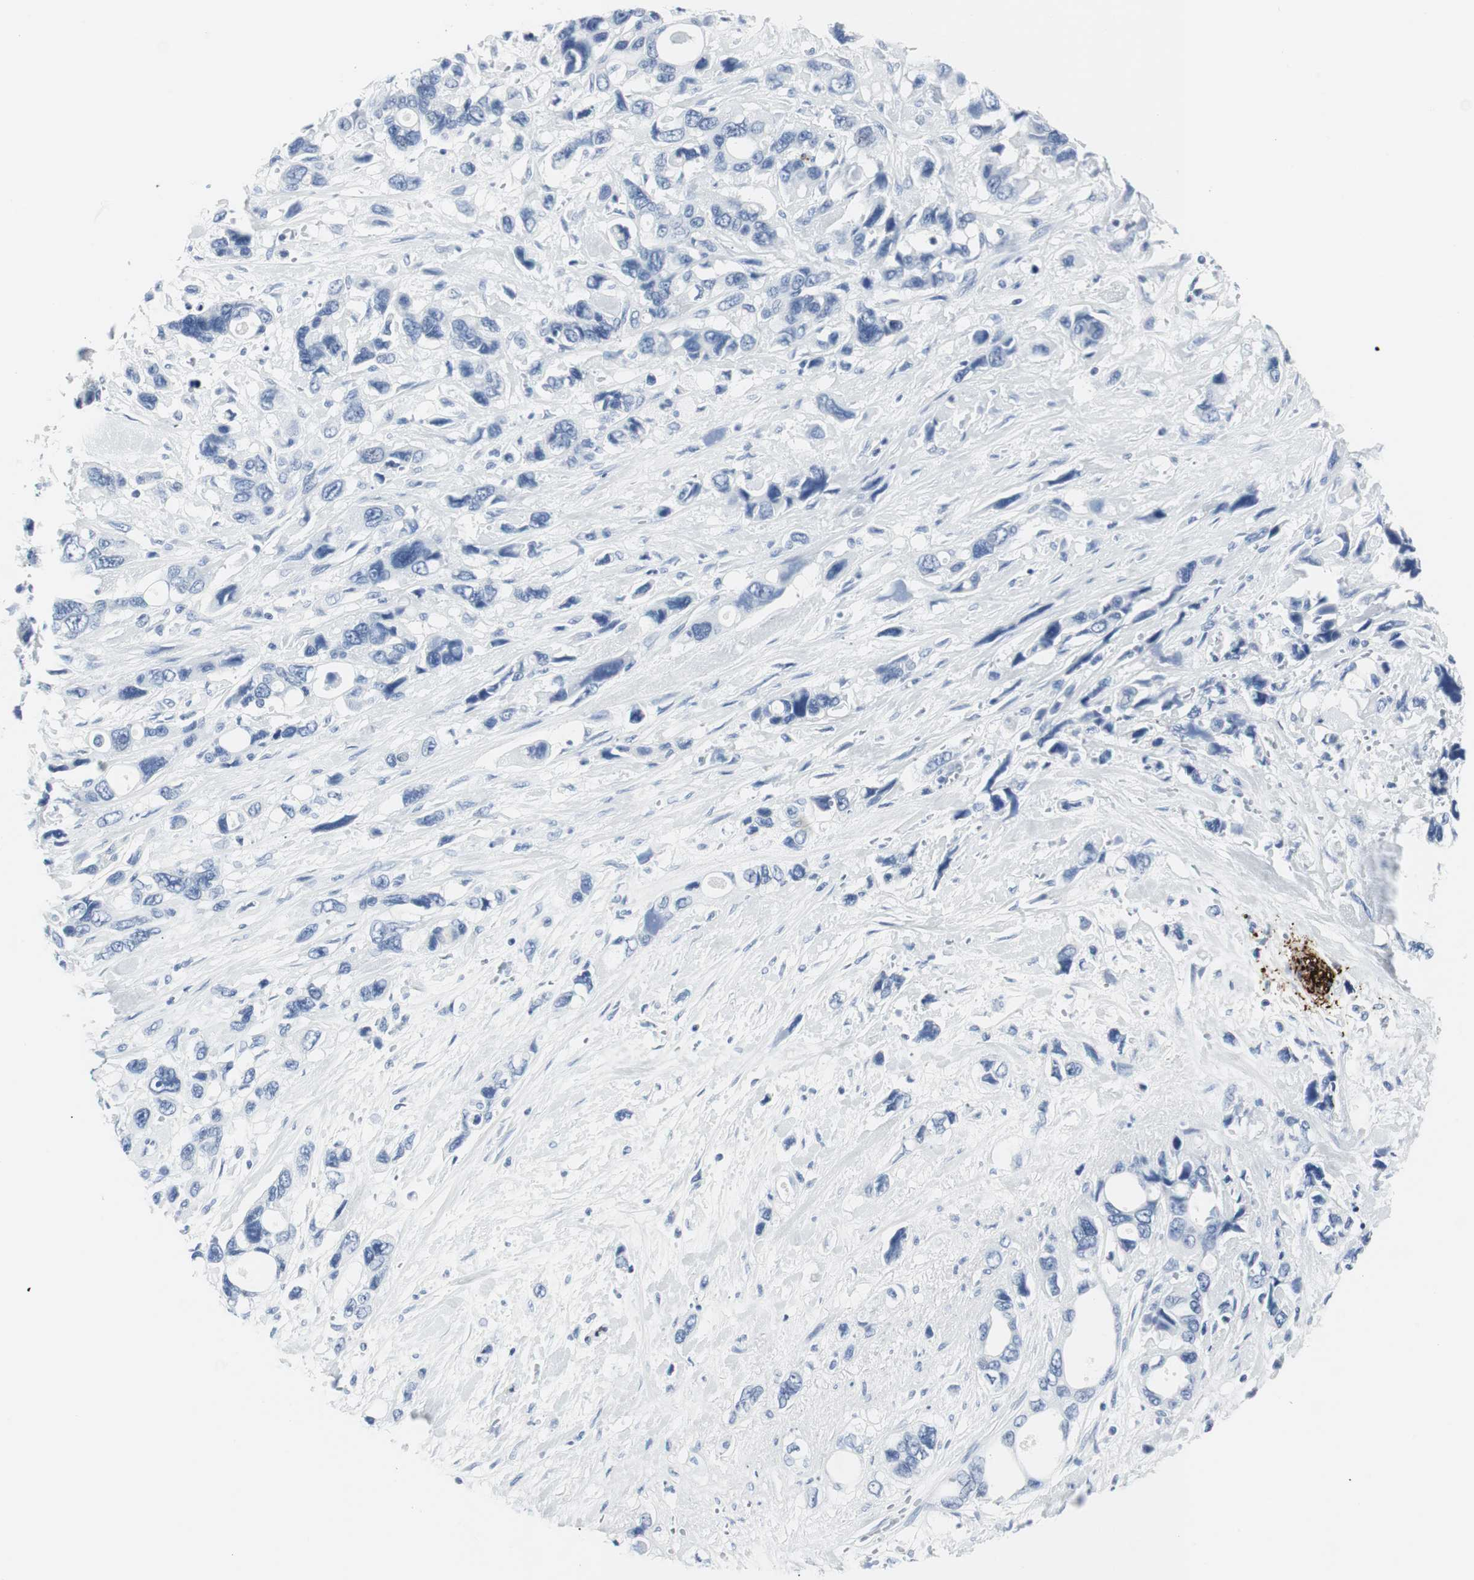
{"staining": {"intensity": "negative", "quantity": "none", "location": "none"}, "tissue": "pancreatic cancer", "cell_type": "Tumor cells", "image_type": "cancer", "snomed": [{"axis": "morphology", "description": "Adenocarcinoma, NOS"}, {"axis": "topography", "description": "Pancreas"}], "caption": "IHC histopathology image of neoplastic tissue: human pancreatic cancer stained with DAB (3,3'-diaminobenzidine) demonstrates no significant protein expression in tumor cells. Brightfield microscopy of immunohistochemistry stained with DAB (brown) and hematoxylin (blue), captured at high magnification.", "gene": "GAP43", "patient": {"sex": "male", "age": 46}}